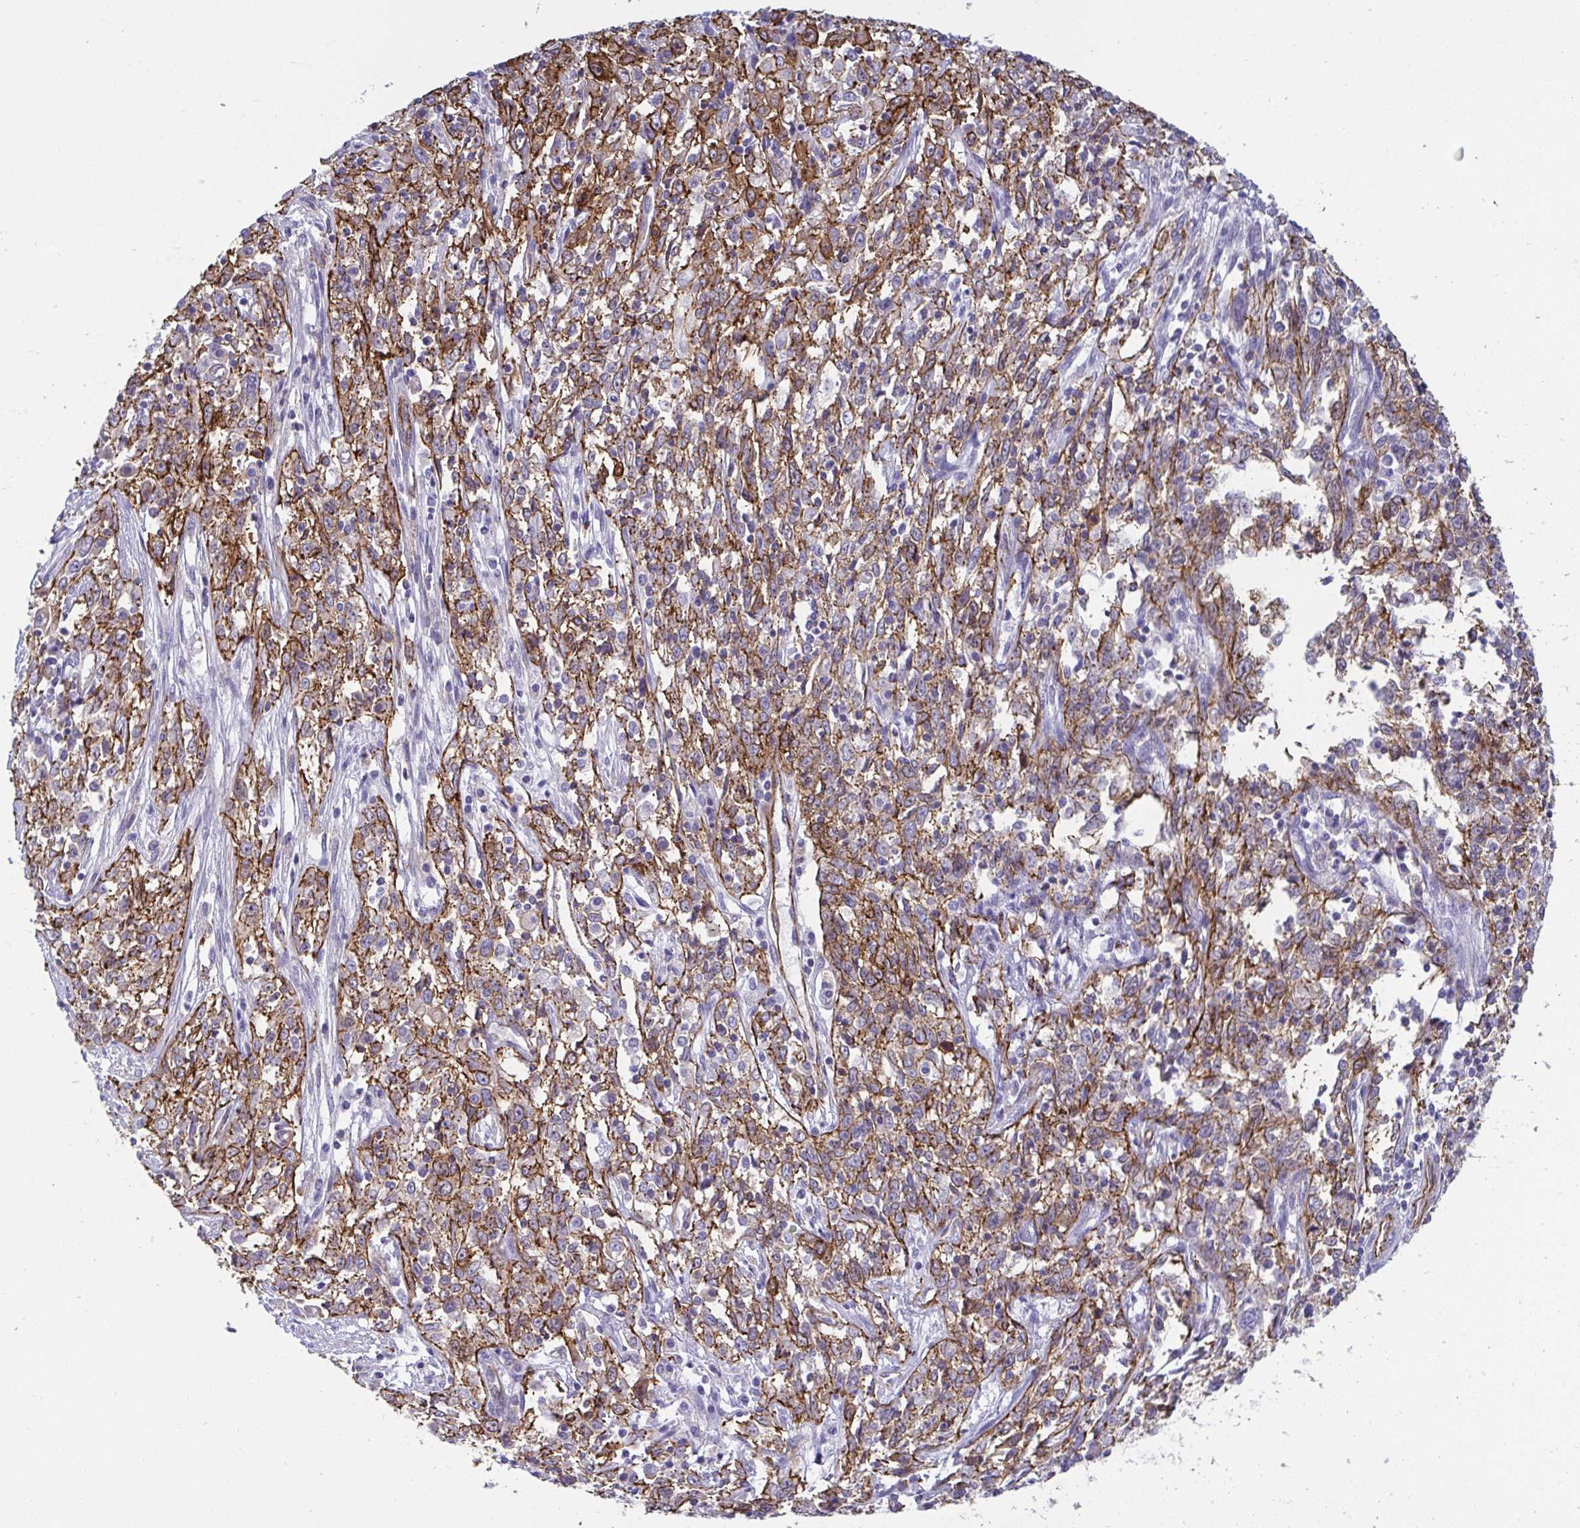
{"staining": {"intensity": "moderate", "quantity": ">75%", "location": "cytoplasmic/membranous"}, "tissue": "cervical cancer", "cell_type": "Tumor cells", "image_type": "cancer", "snomed": [{"axis": "morphology", "description": "Adenocarcinoma, NOS"}, {"axis": "topography", "description": "Cervix"}], "caption": "Cervical adenocarcinoma tissue exhibits moderate cytoplasmic/membranous staining in approximately >75% of tumor cells, visualized by immunohistochemistry. (Brightfield microscopy of DAB IHC at high magnification).", "gene": "LIMA1", "patient": {"sex": "female", "age": 40}}